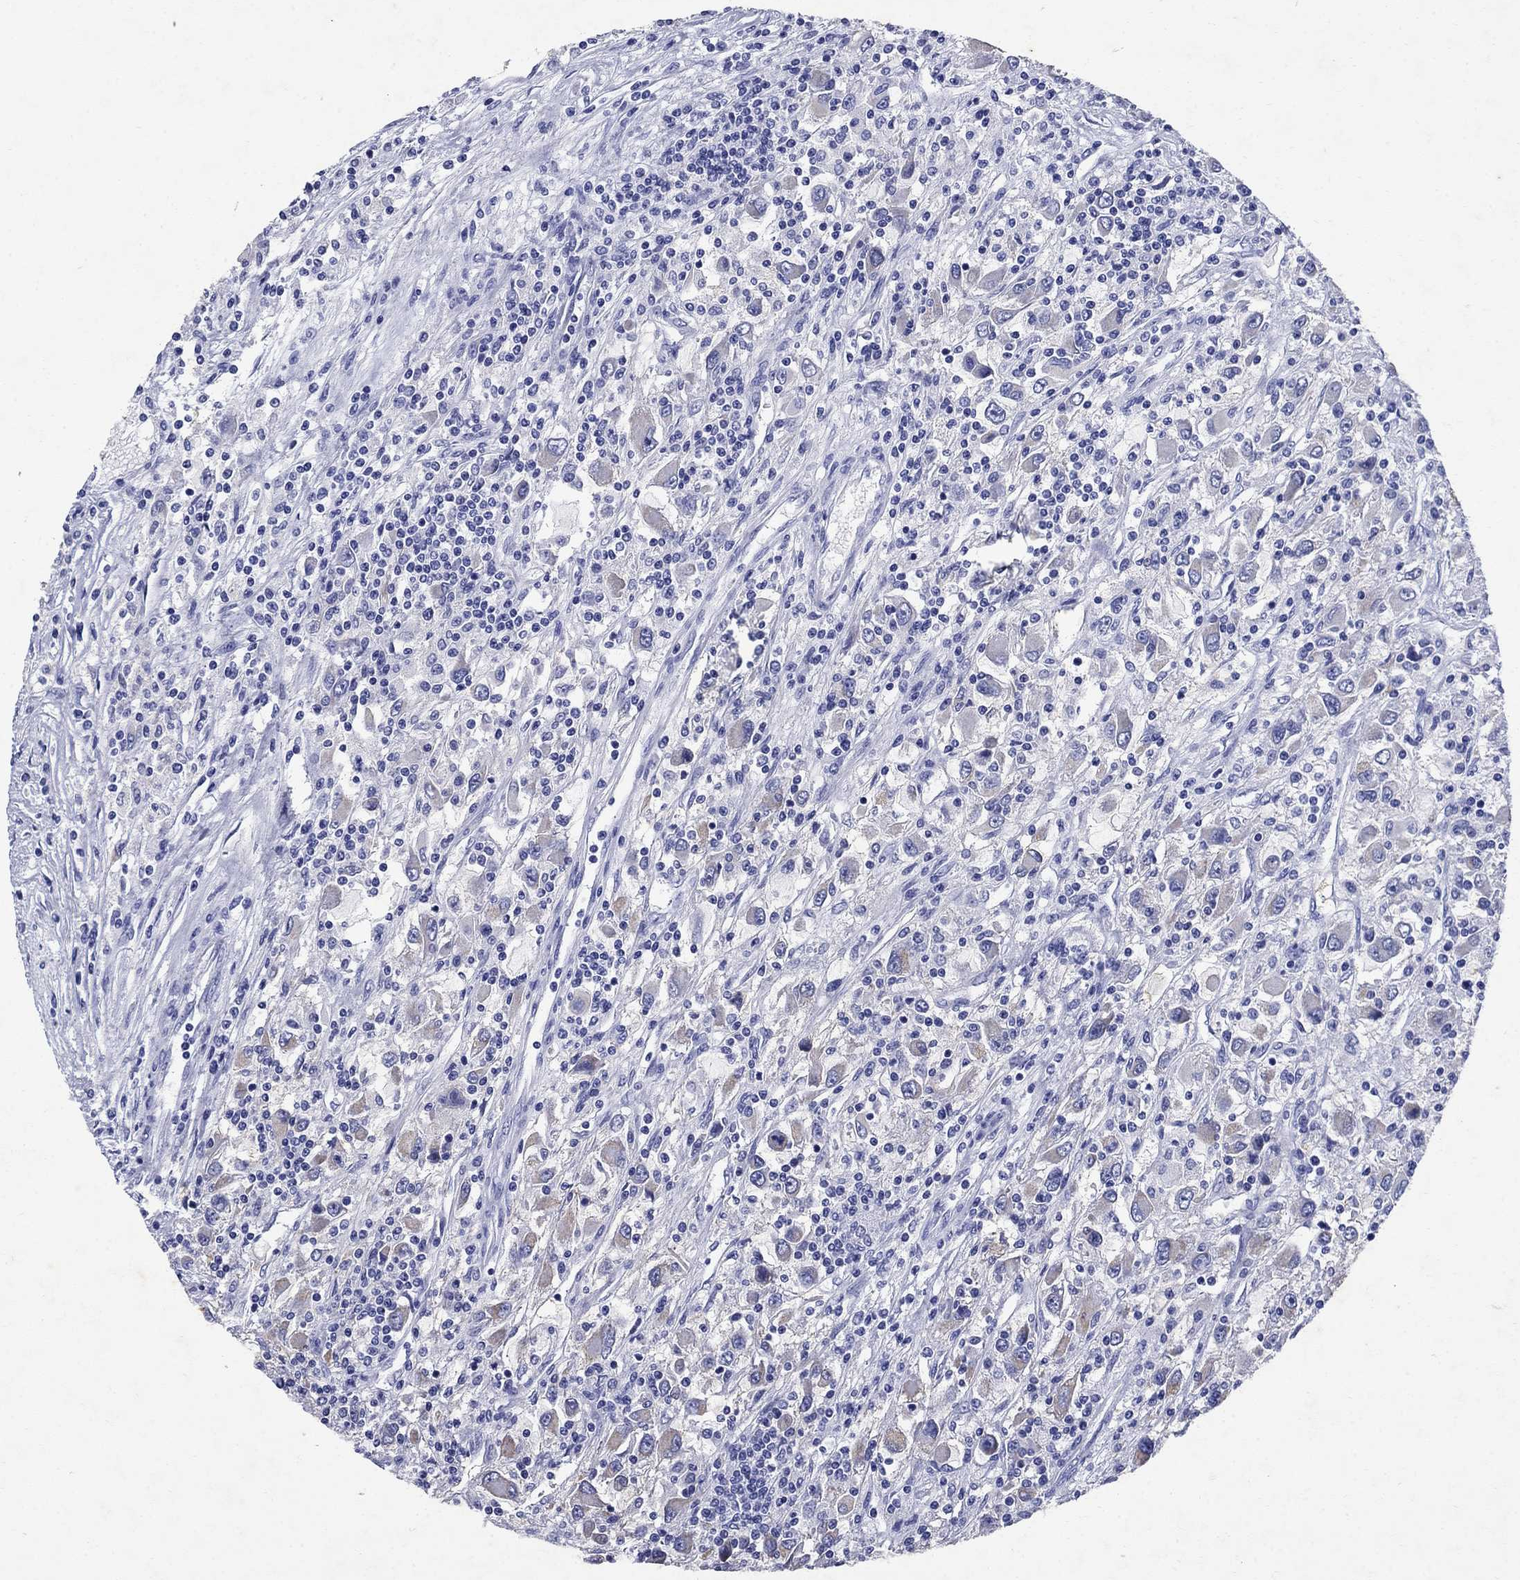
{"staining": {"intensity": "negative", "quantity": "none", "location": "none"}, "tissue": "renal cancer", "cell_type": "Tumor cells", "image_type": "cancer", "snomed": [{"axis": "morphology", "description": "Adenocarcinoma, NOS"}, {"axis": "topography", "description": "Kidney"}], "caption": "A high-resolution histopathology image shows immunohistochemistry (IHC) staining of renal cancer, which reveals no significant positivity in tumor cells.", "gene": "CD1A", "patient": {"sex": "female", "age": 67}}